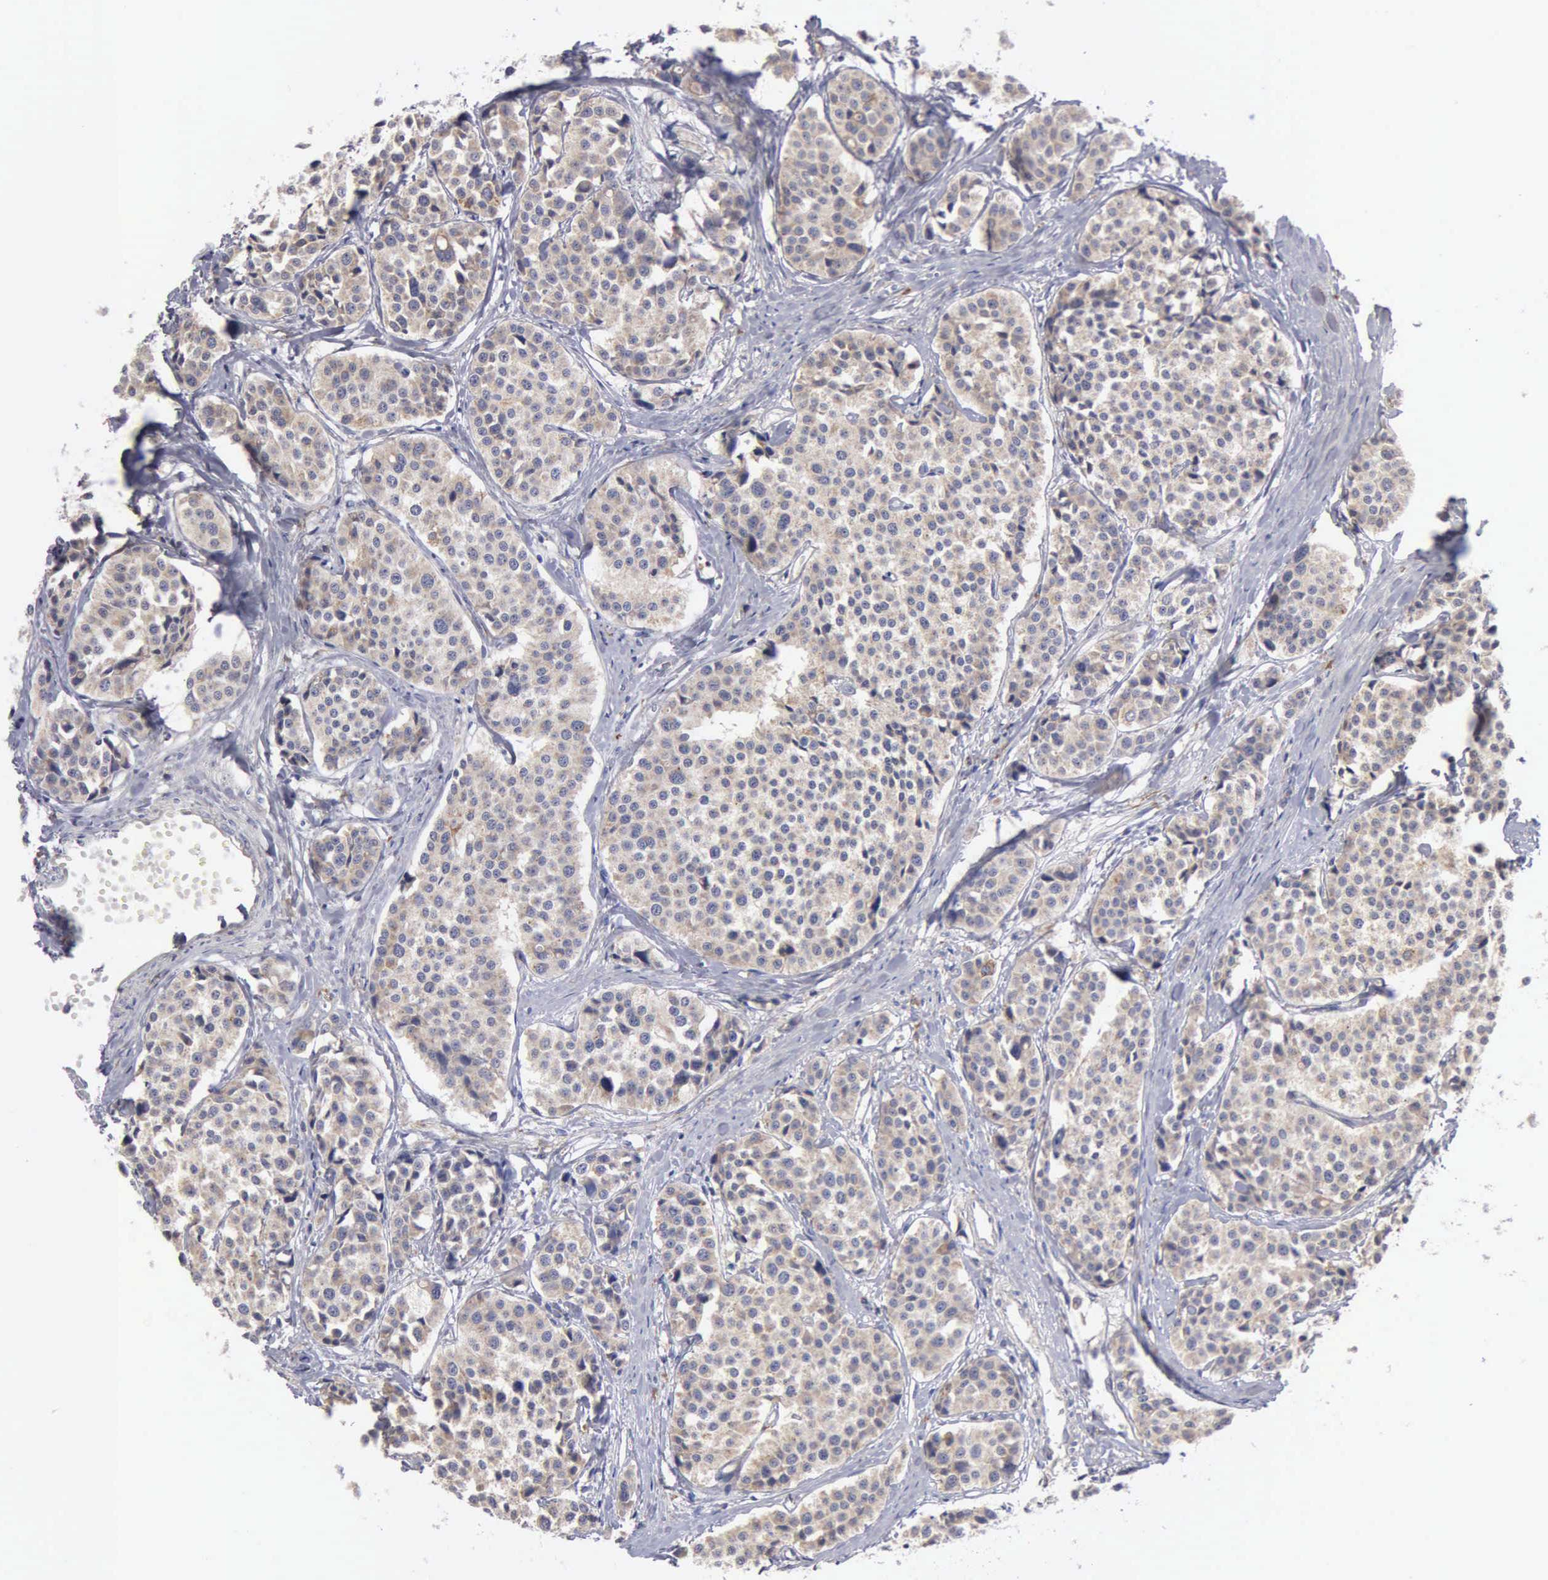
{"staining": {"intensity": "moderate", "quantity": ">75%", "location": "cytoplasmic/membranous"}, "tissue": "carcinoid", "cell_type": "Tumor cells", "image_type": "cancer", "snomed": [{"axis": "morphology", "description": "Carcinoid, malignant, NOS"}, {"axis": "topography", "description": "Small intestine"}], "caption": "Immunohistochemical staining of human carcinoid (malignant) displays medium levels of moderate cytoplasmic/membranous protein positivity in approximately >75% of tumor cells. Nuclei are stained in blue.", "gene": "PTGS2", "patient": {"sex": "male", "age": 60}}